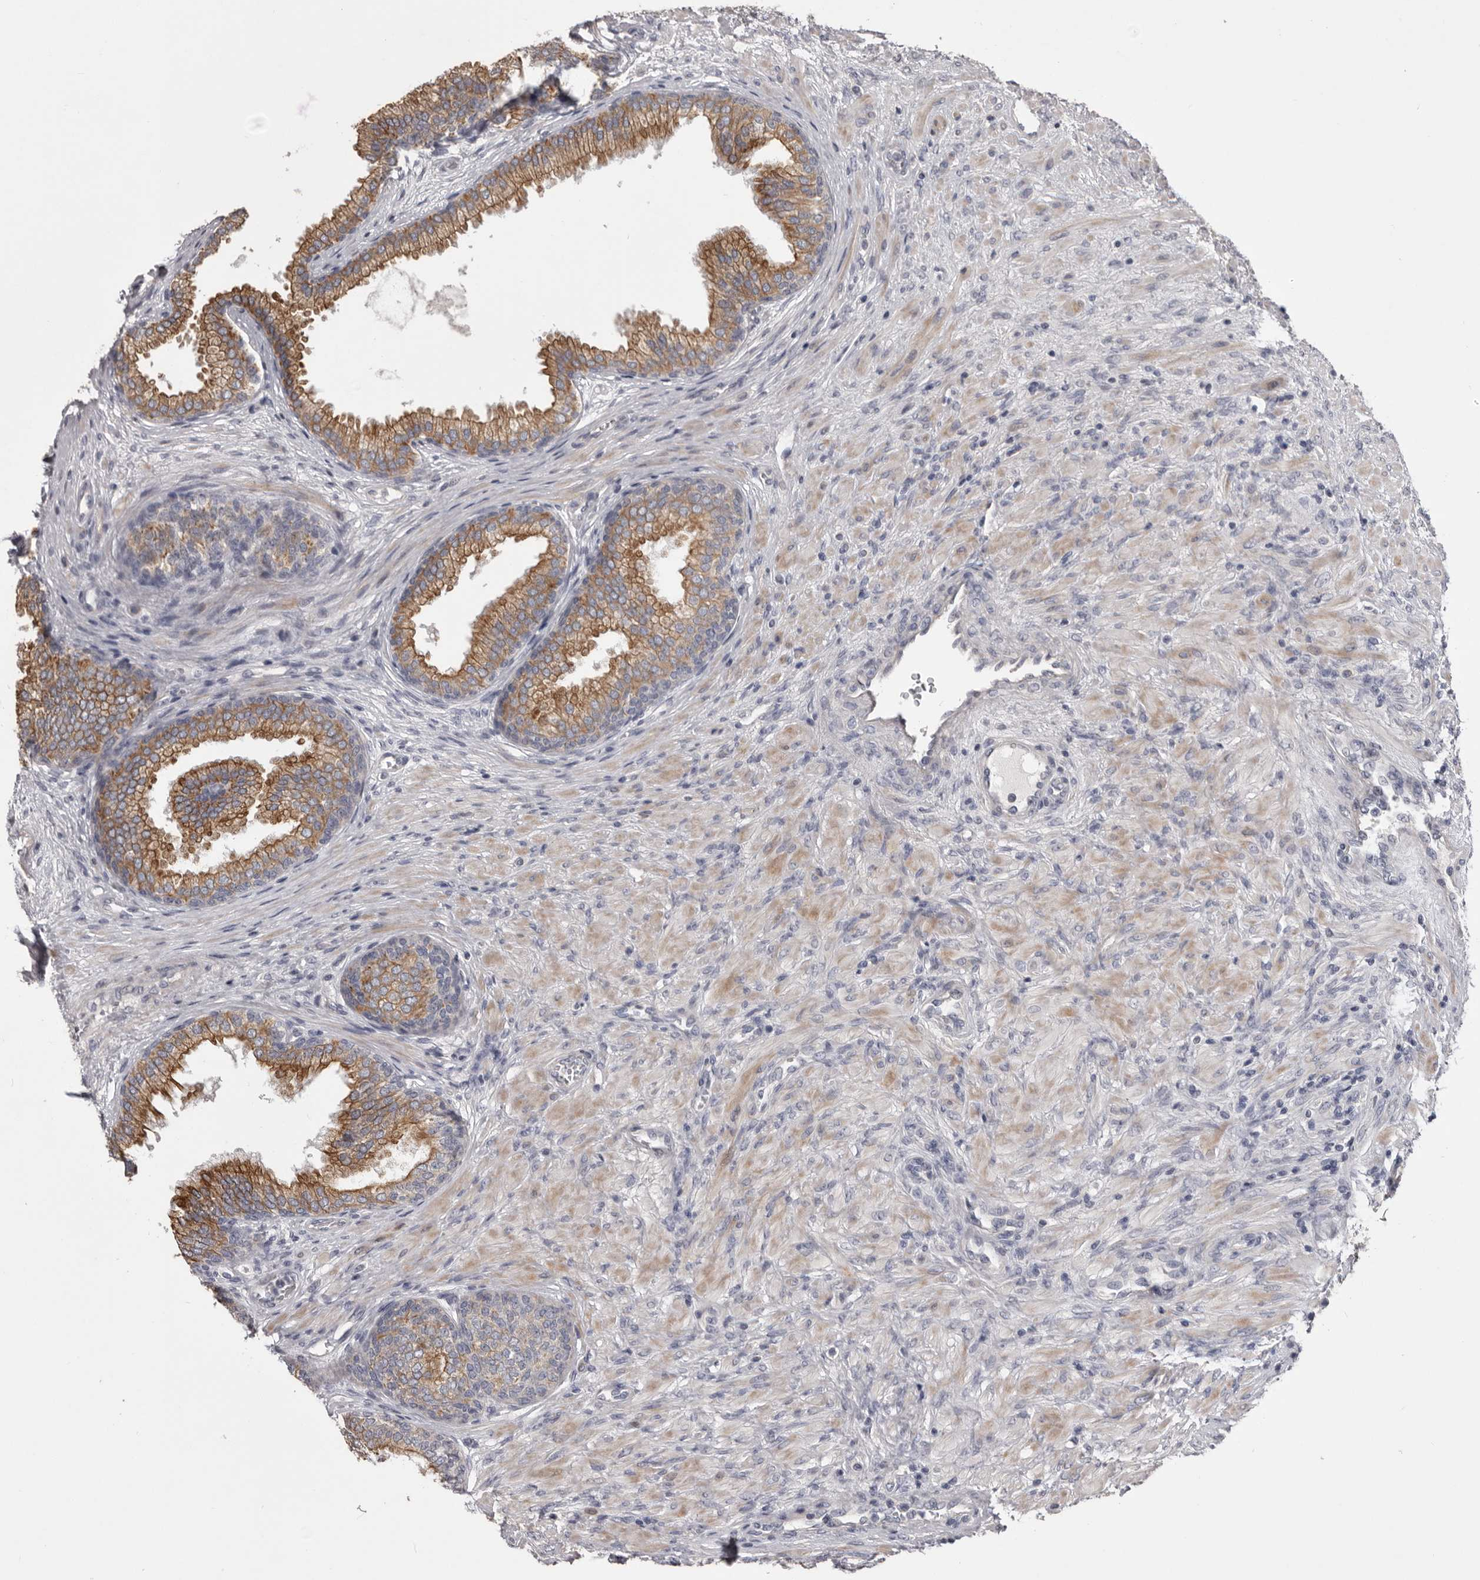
{"staining": {"intensity": "moderate", "quantity": ">75%", "location": "cytoplasmic/membranous"}, "tissue": "prostate", "cell_type": "Glandular cells", "image_type": "normal", "snomed": [{"axis": "morphology", "description": "Normal tissue, NOS"}, {"axis": "topography", "description": "Prostate"}], "caption": "A brown stain labels moderate cytoplasmic/membranous expression of a protein in glandular cells of benign human prostate. (DAB (3,3'-diaminobenzidine) = brown stain, brightfield microscopy at high magnification).", "gene": "LPAR6", "patient": {"sex": "male", "age": 76}}